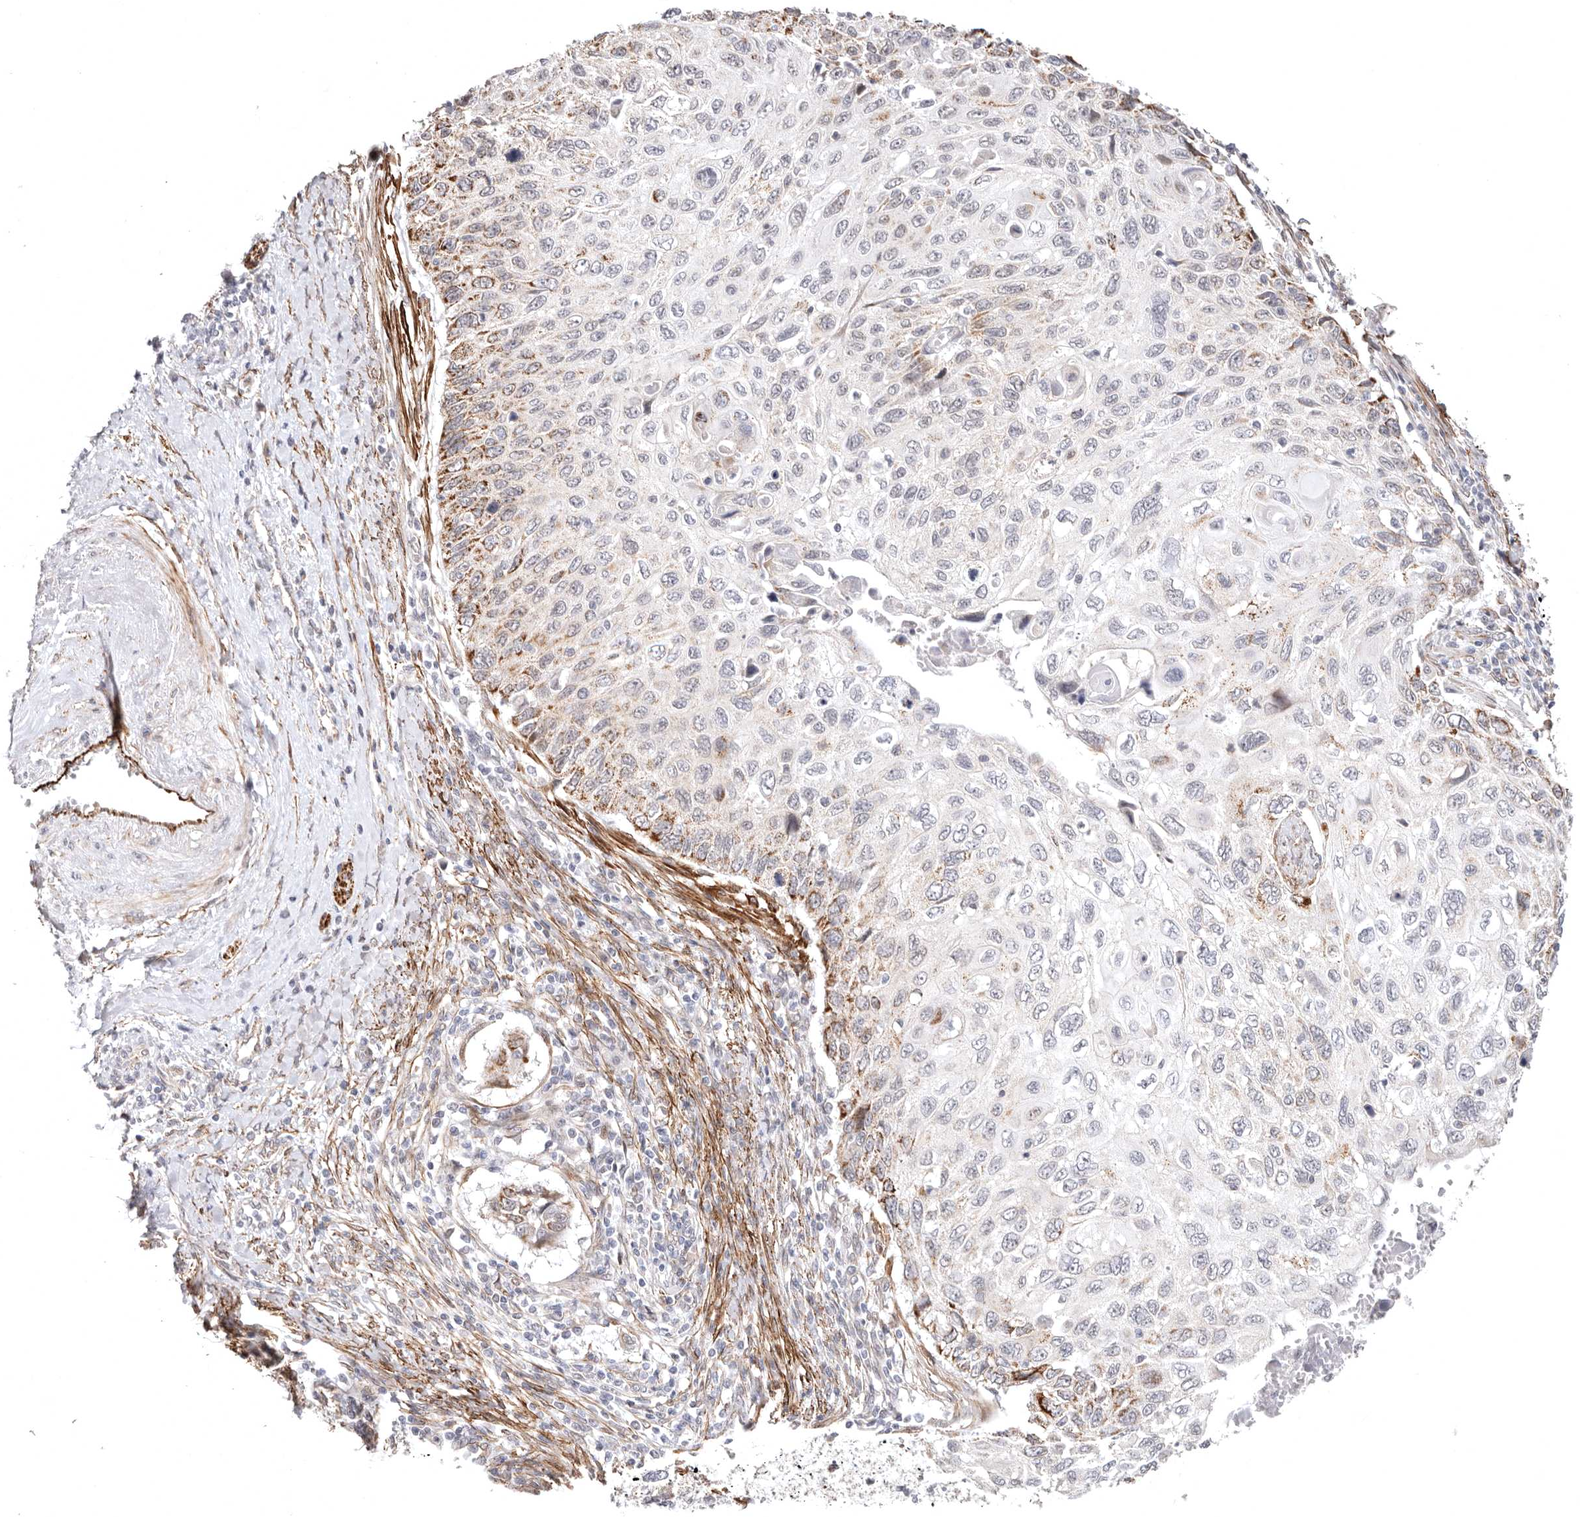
{"staining": {"intensity": "weak", "quantity": "25%-75%", "location": "cytoplasmic/membranous"}, "tissue": "cervical cancer", "cell_type": "Tumor cells", "image_type": "cancer", "snomed": [{"axis": "morphology", "description": "Squamous cell carcinoma, NOS"}, {"axis": "topography", "description": "Cervix"}], "caption": "Immunohistochemical staining of cervical squamous cell carcinoma shows weak cytoplasmic/membranous protein positivity in approximately 25%-75% of tumor cells.", "gene": "SZT2", "patient": {"sex": "female", "age": 70}}